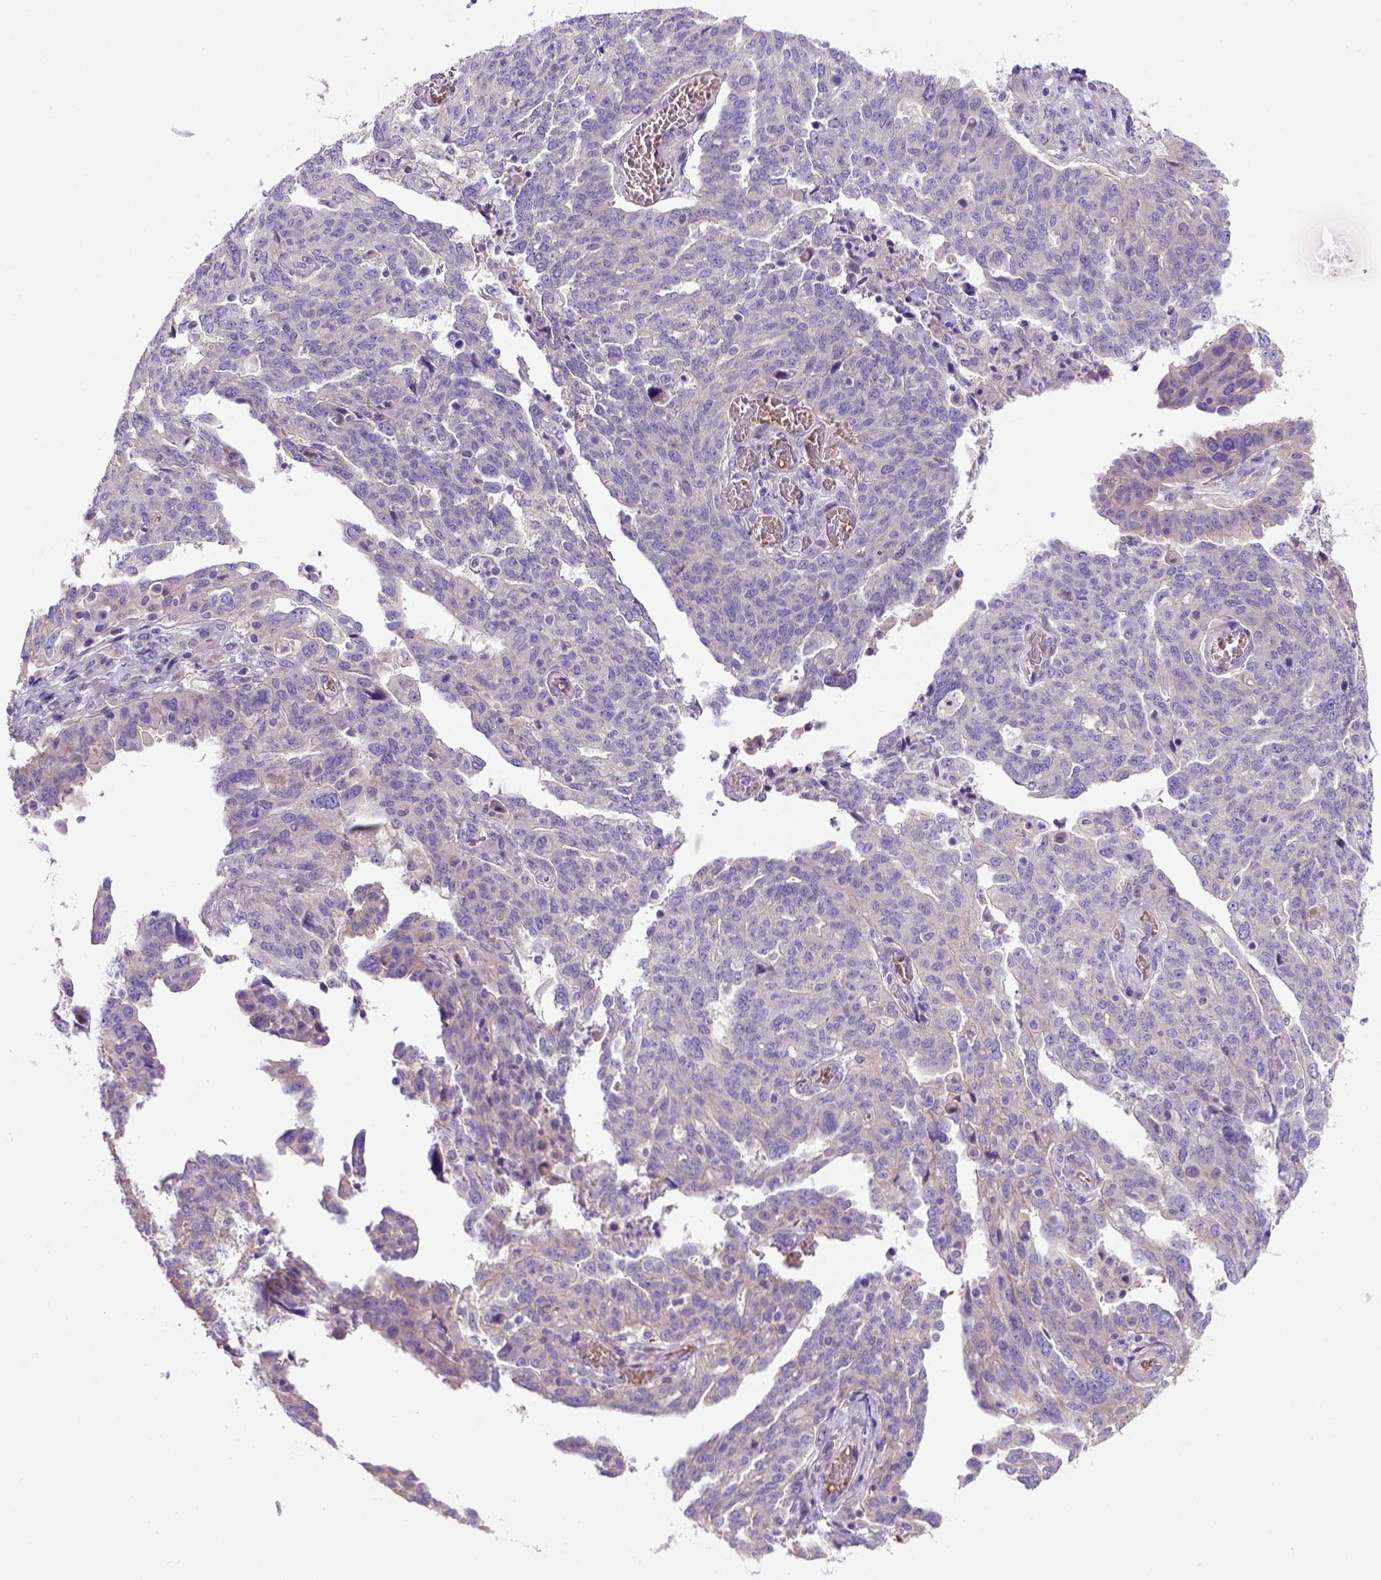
{"staining": {"intensity": "negative", "quantity": "none", "location": "none"}, "tissue": "ovarian cancer", "cell_type": "Tumor cells", "image_type": "cancer", "snomed": [{"axis": "morphology", "description": "Cystadenocarcinoma, serous, NOS"}, {"axis": "topography", "description": "Ovary"}], "caption": "DAB immunohistochemical staining of human ovarian cancer (serous cystadenocarcinoma) exhibits no significant positivity in tumor cells. (DAB immunohistochemistry (IHC) with hematoxylin counter stain).", "gene": "ADAM12", "patient": {"sex": "female", "age": 67}}